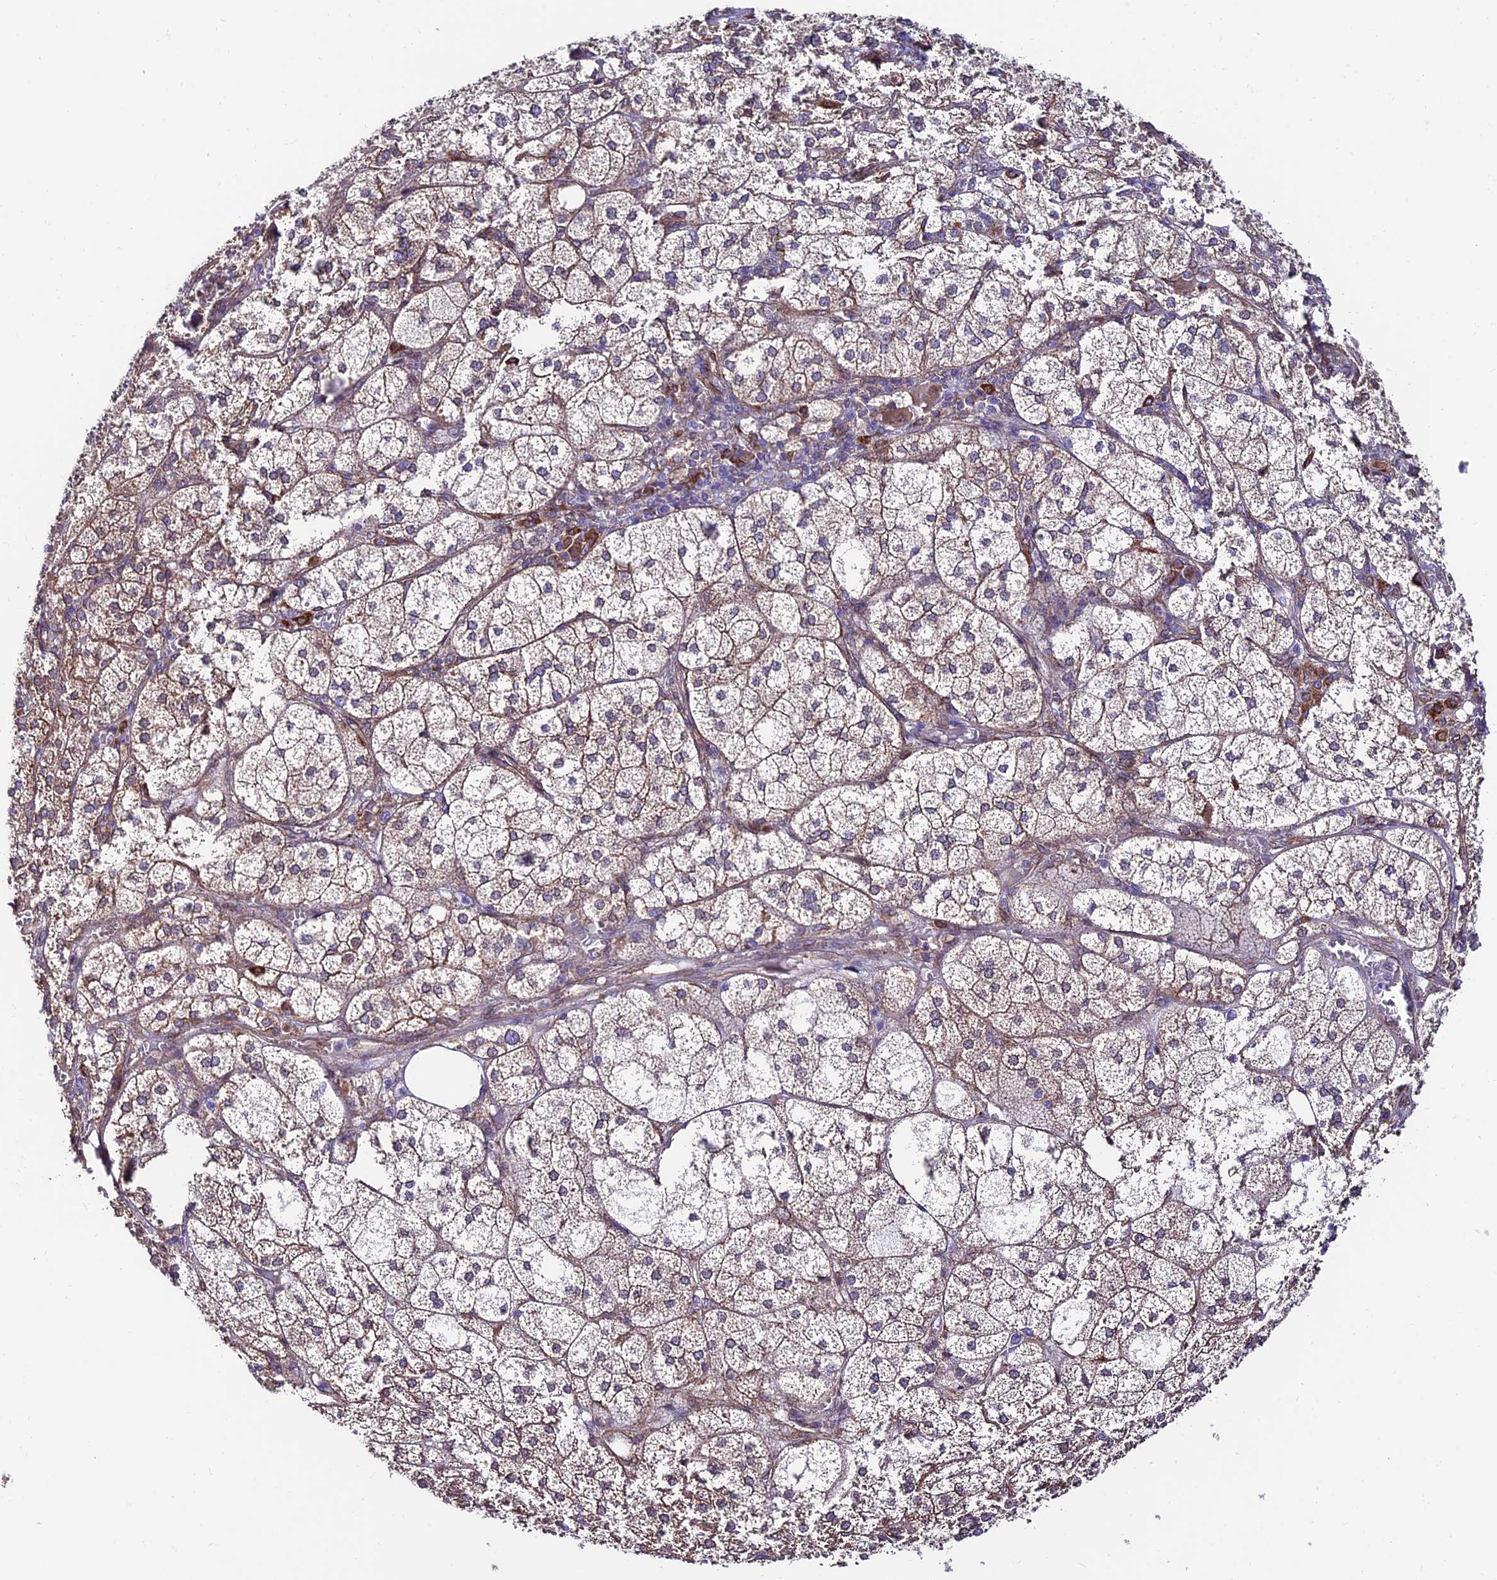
{"staining": {"intensity": "moderate", "quantity": "25%-75%", "location": "cytoplasmic/membranous"}, "tissue": "adrenal gland", "cell_type": "Glandular cells", "image_type": "normal", "snomed": [{"axis": "morphology", "description": "Normal tissue, NOS"}, {"axis": "topography", "description": "Adrenal gland"}], "caption": "Immunohistochemical staining of unremarkable human adrenal gland exhibits moderate cytoplasmic/membranous protein expression in approximately 25%-75% of glandular cells.", "gene": "EXOC3L4", "patient": {"sex": "female", "age": 61}}